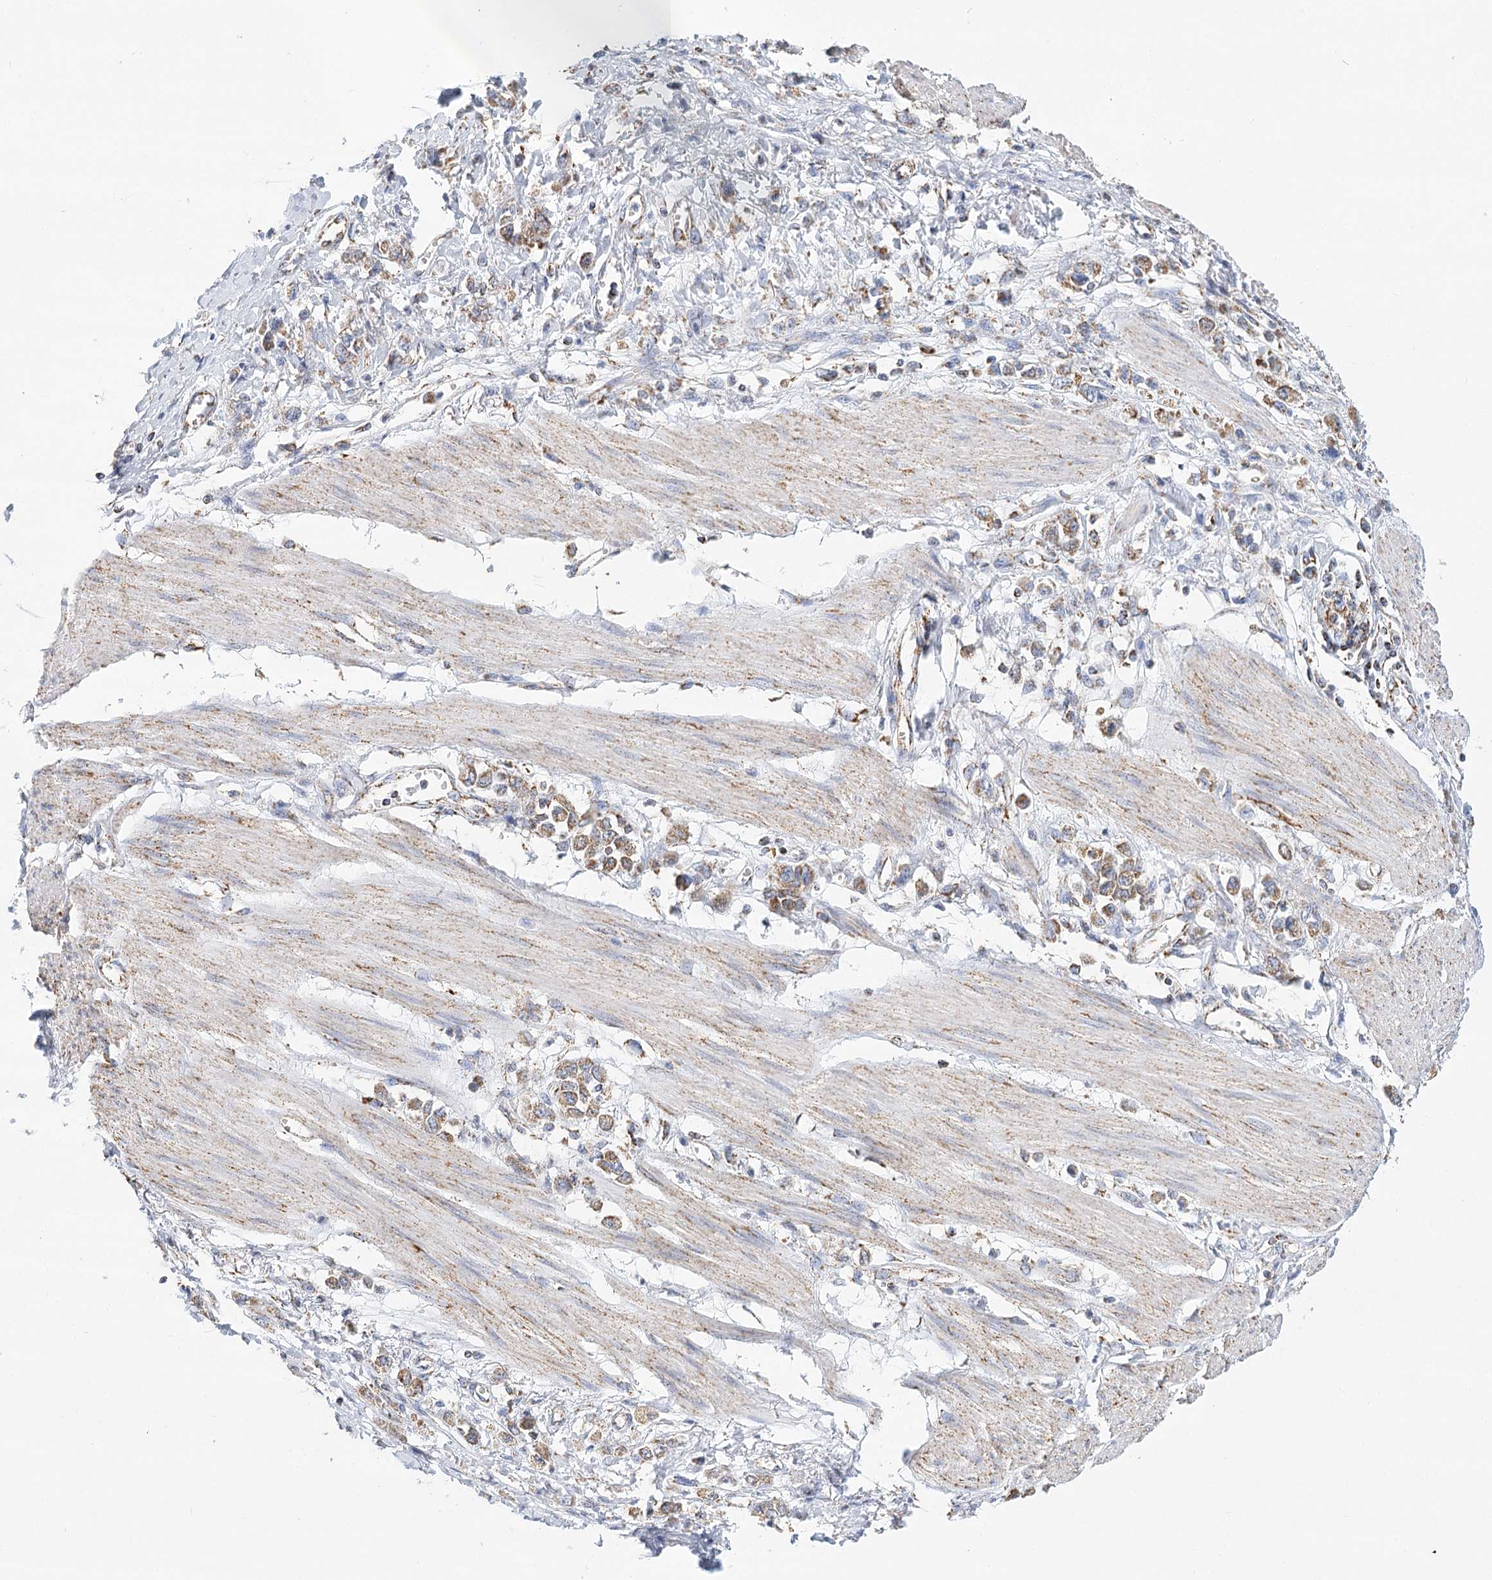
{"staining": {"intensity": "moderate", "quantity": ">75%", "location": "cytoplasmic/membranous"}, "tissue": "stomach cancer", "cell_type": "Tumor cells", "image_type": "cancer", "snomed": [{"axis": "morphology", "description": "Adenocarcinoma, NOS"}, {"axis": "topography", "description": "Stomach"}], "caption": "The immunohistochemical stain shows moderate cytoplasmic/membranous positivity in tumor cells of stomach cancer tissue.", "gene": "LSS", "patient": {"sex": "female", "age": 76}}